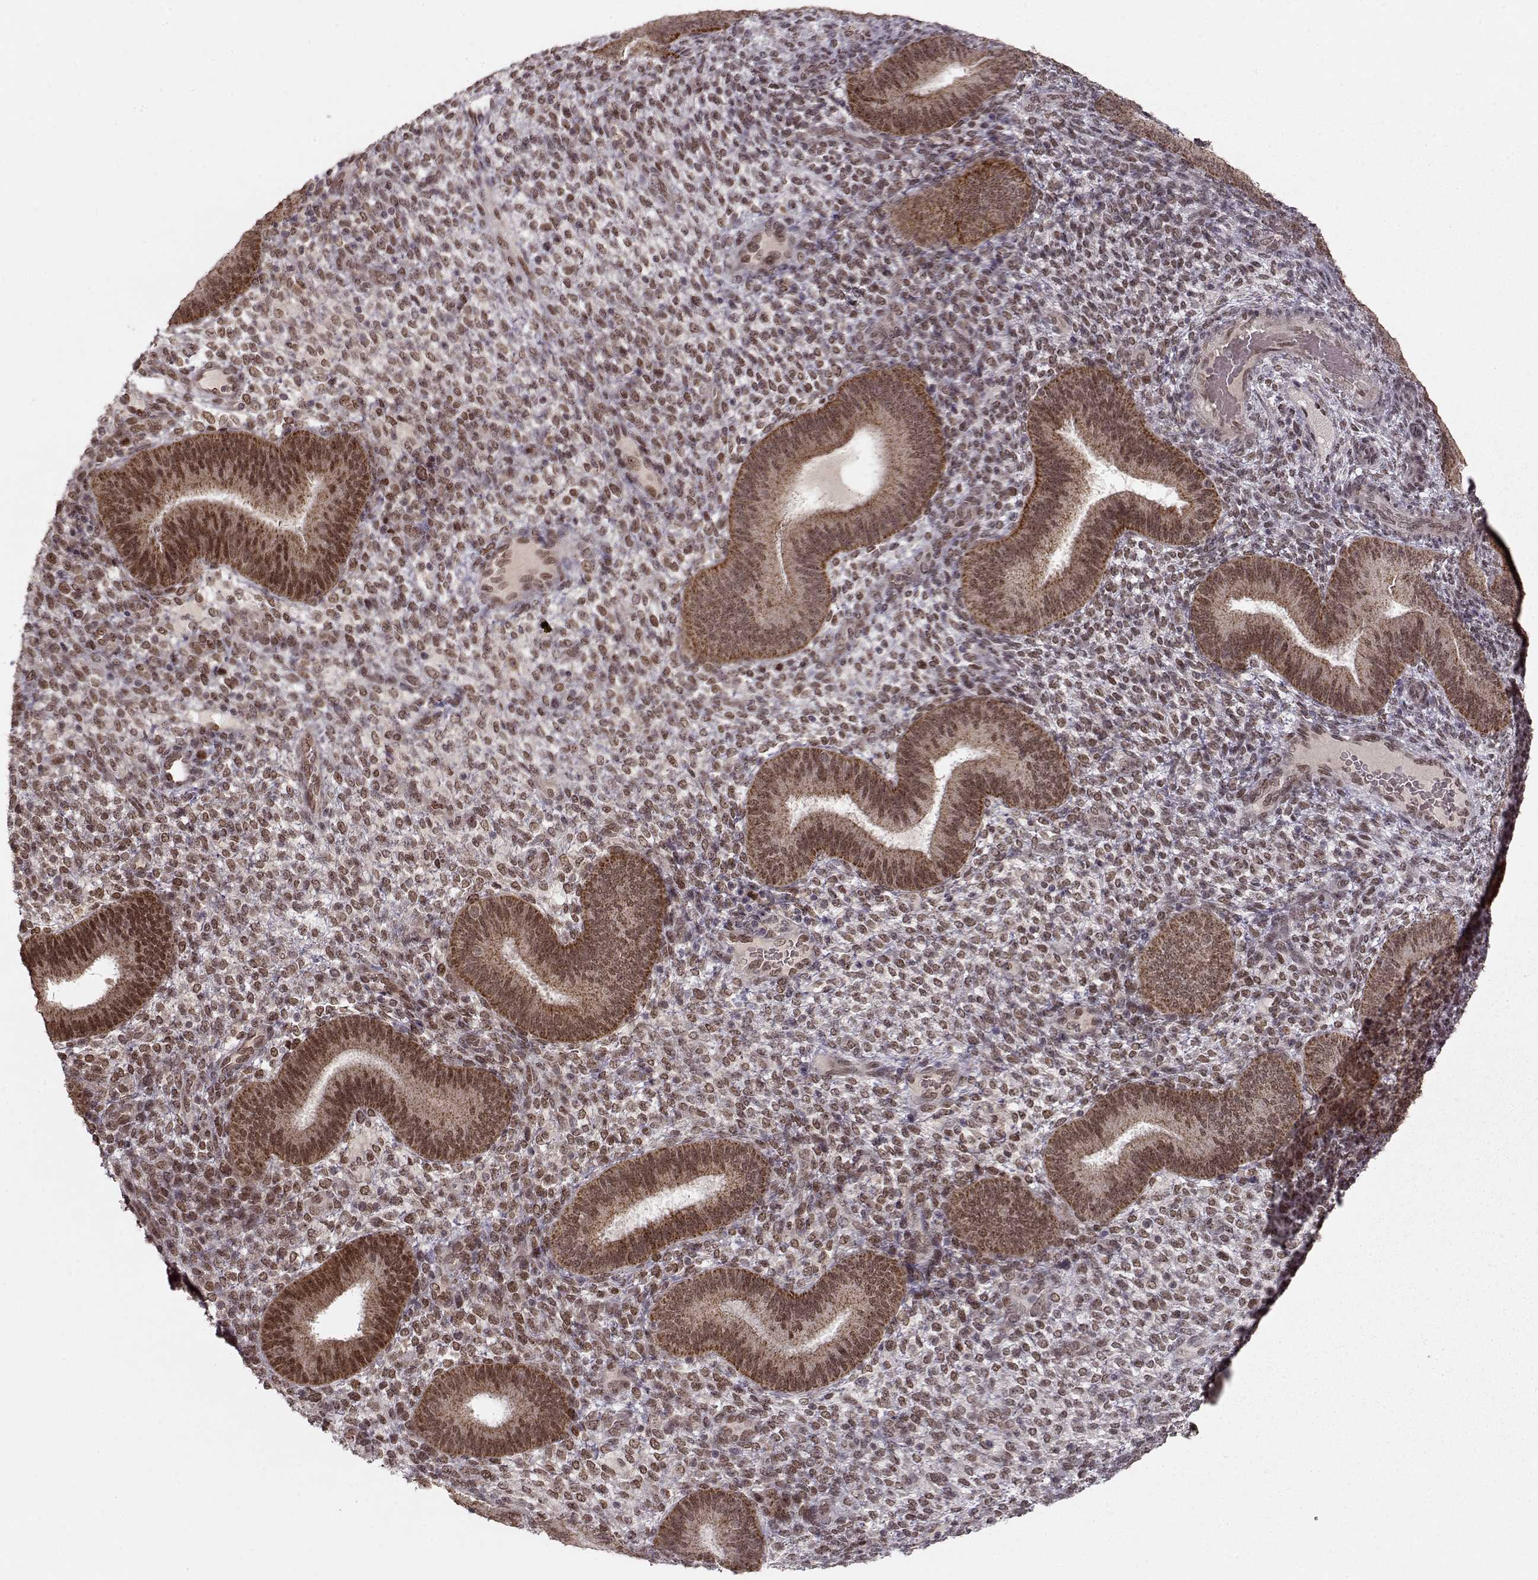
{"staining": {"intensity": "weak", "quantity": ">75%", "location": "nuclear"}, "tissue": "endometrium", "cell_type": "Cells in endometrial stroma", "image_type": "normal", "snomed": [{"axis": "morphology", "description": "Normal tissue, NOS"}, {"axis": "topography", "description": "Endometrium"}], "caption": "High-magnification brightfield microscopy of unremarkable endometrium stained with DAB (3,3'-diaminobenzidine) (brown) and counterstained with hematoxylin (blue). cells in endometrial stroma exhibit weak nuclear positivity is present in approximately>75% of cells.", "gene": "RAI1", "patient": {"sex": "female", "age": 39}}